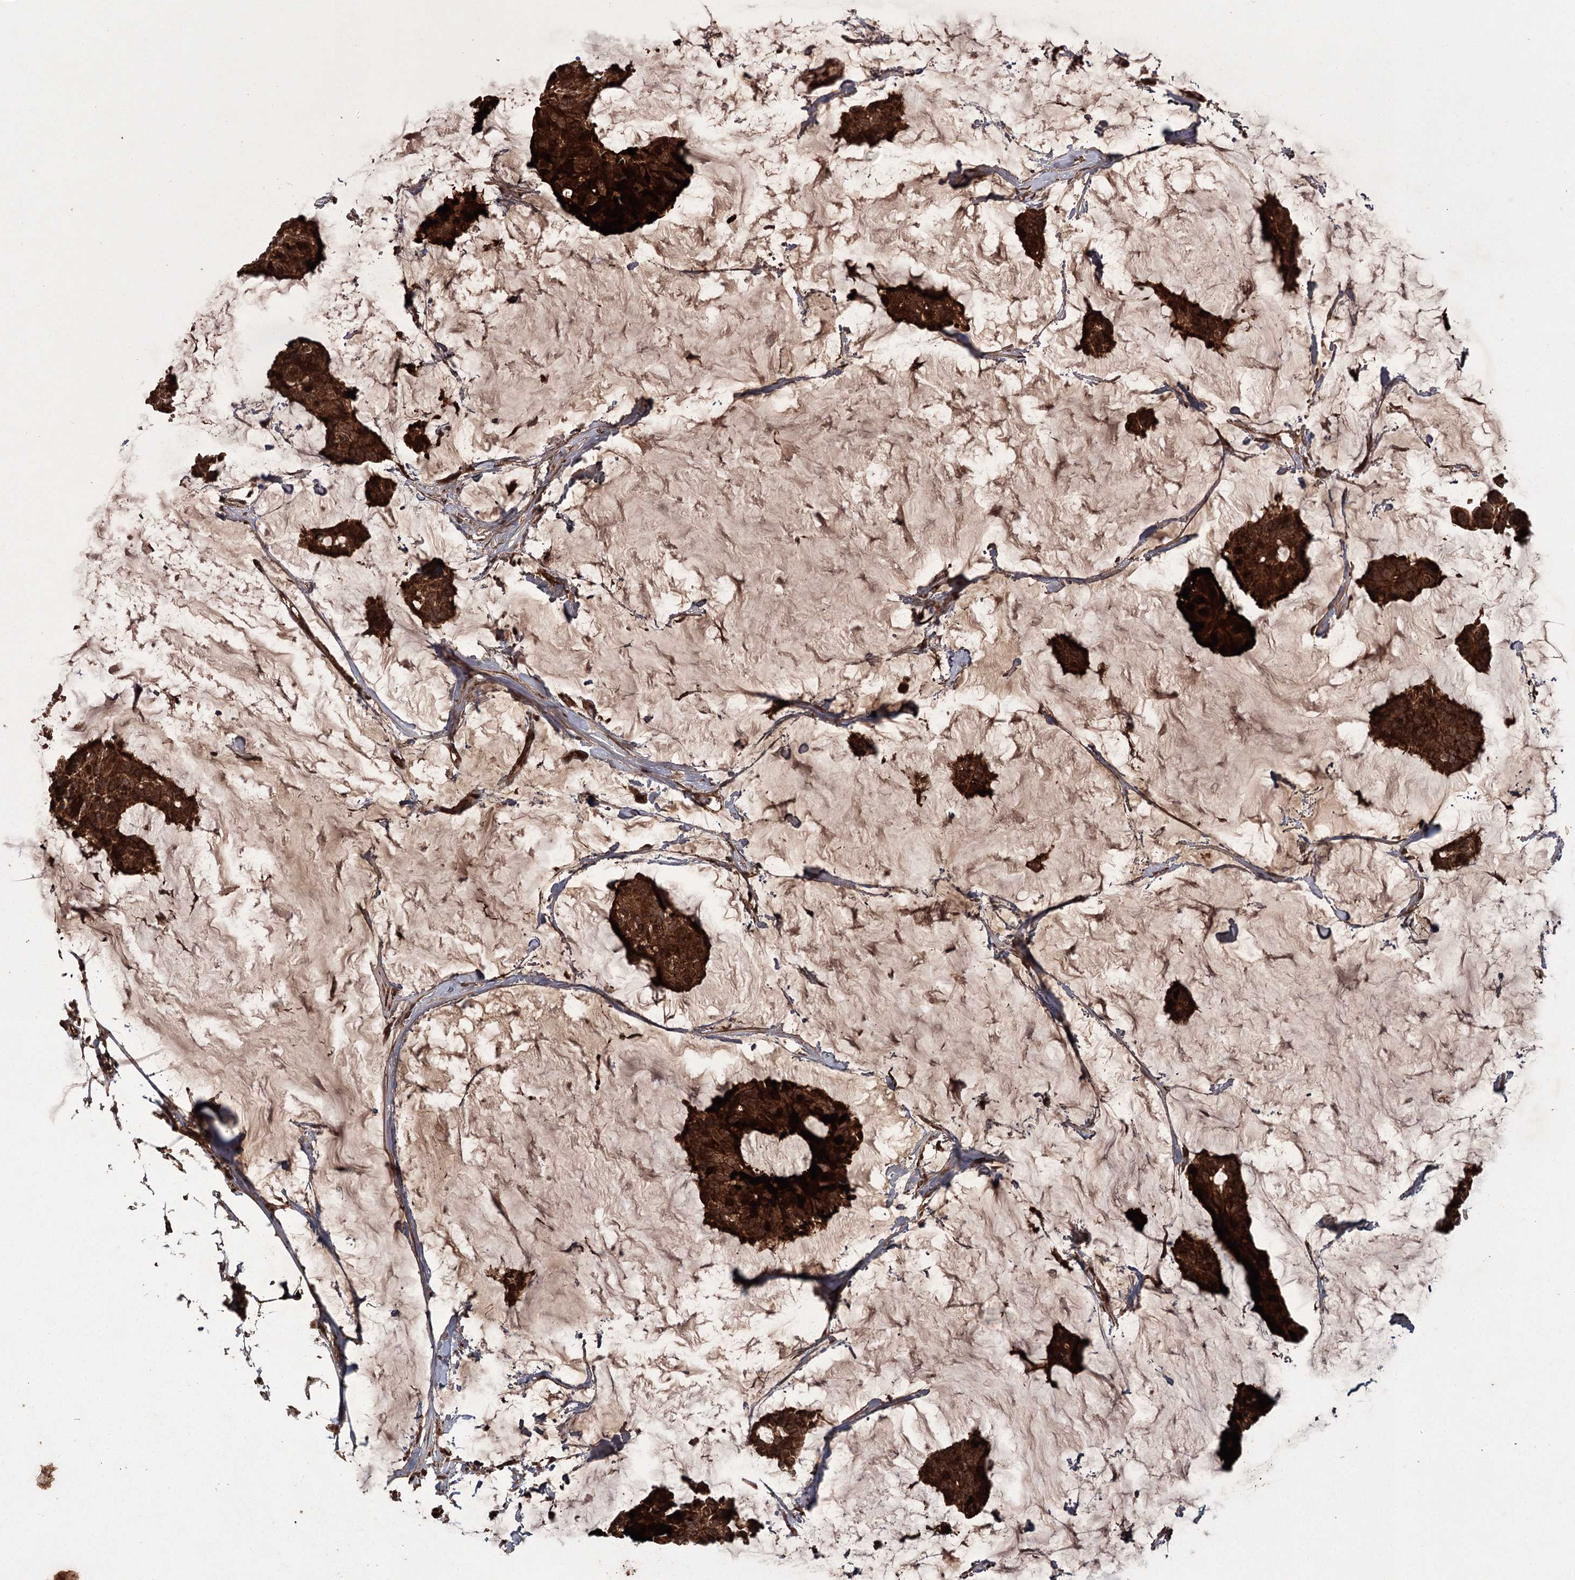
{"staining": {"intensity": "strong", "quantity": ">75%", "location": "cytoplasmic/membranous"}, "tissue": "breast cancer", "cell_type": "Tumor cells", "image_type": "cancer", "snomed": [{"axis": "morphology", "description": "Duct carcinoma"}, {"axis": "topography", "description": "Breast"}], "caption": "Tumor cells demonstrate high levels of strong cytoplasmic/membranous expression in about >75% of cells in human breast cancer (intraductal carcinoma).", "gene": "RPAP3", "patient": {"sex": "female", "age": 93}}